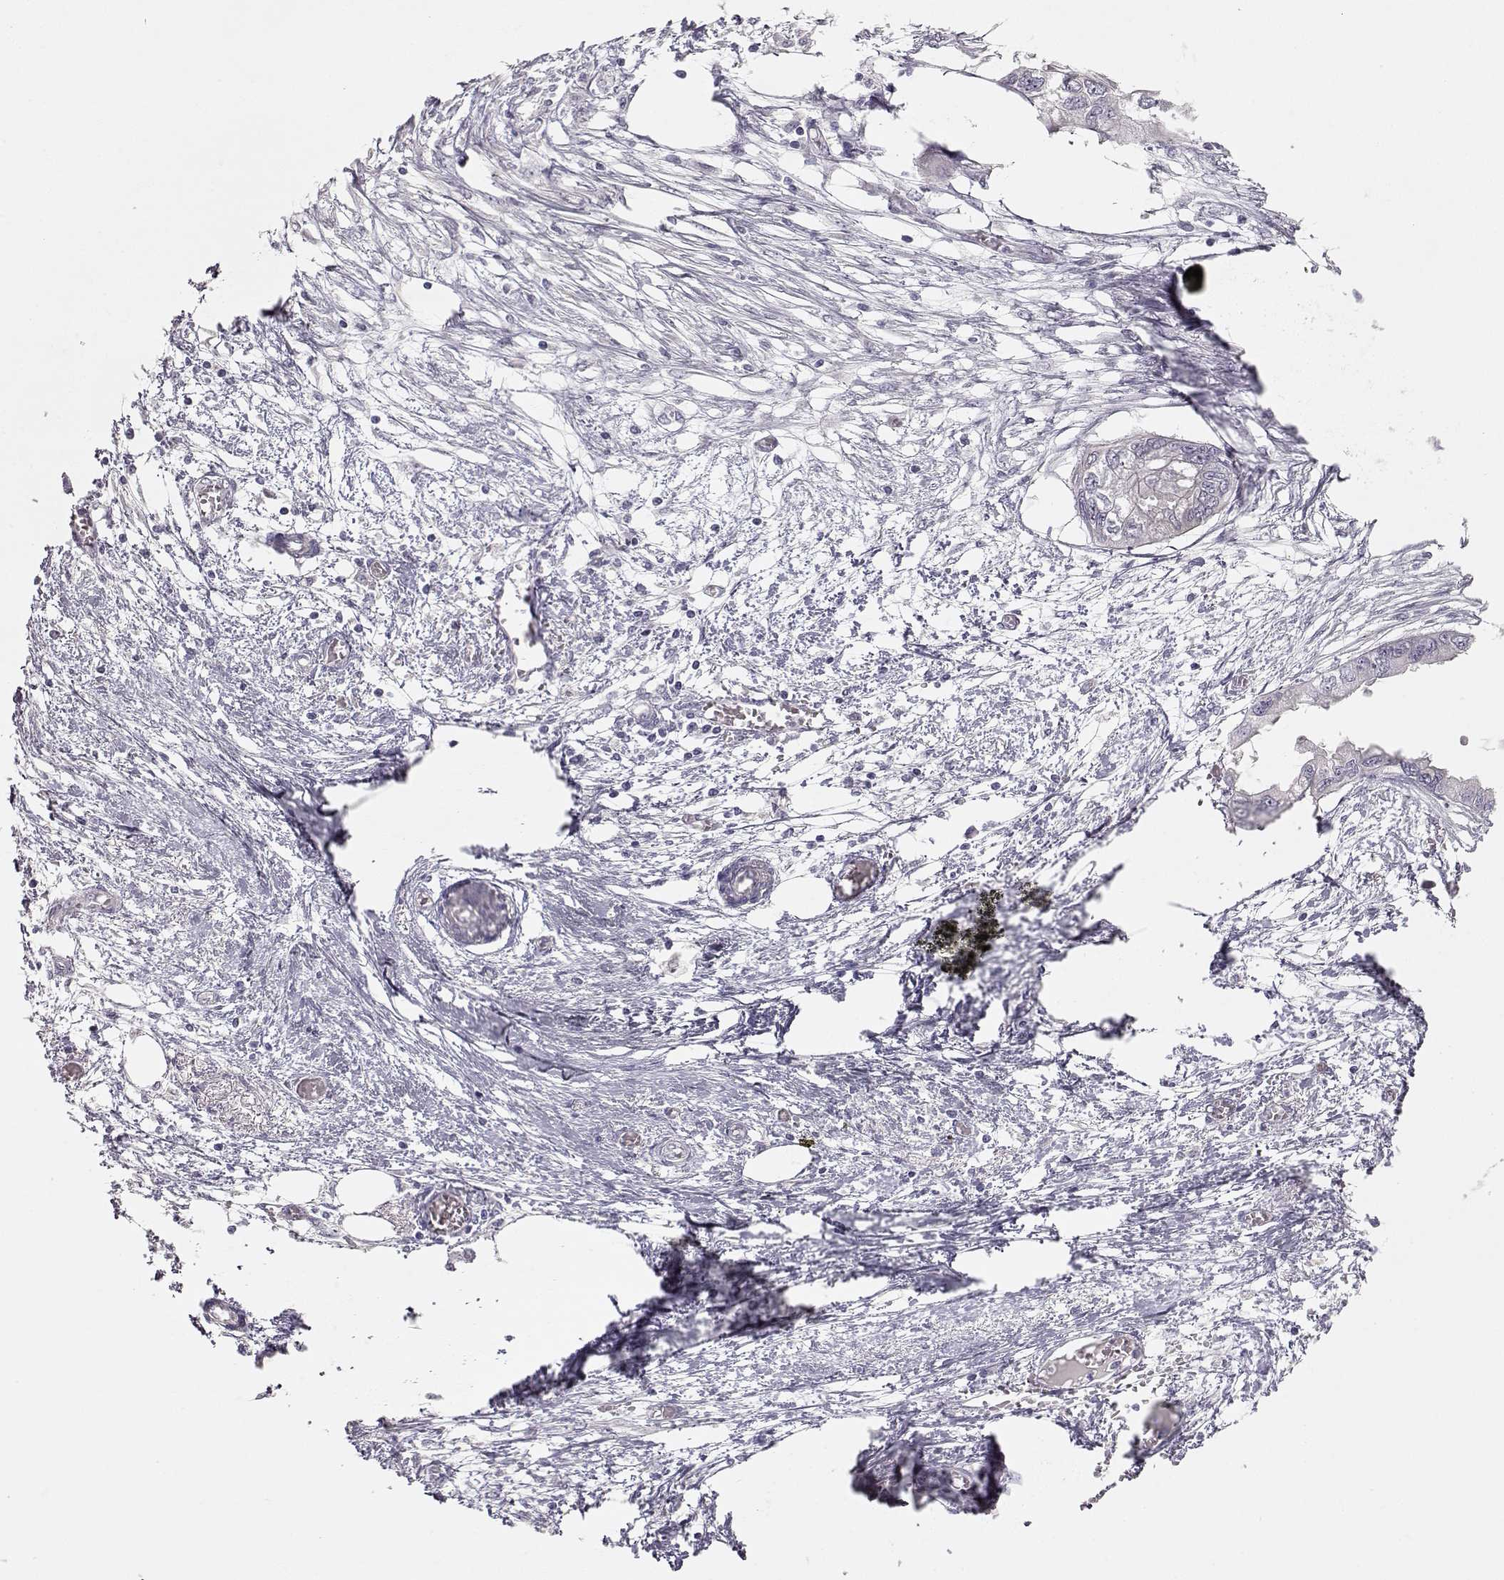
{"staining": {"intensity": "negative", "quantity": "none", "location": "none"}, "tissue": "endometrial cancer", "cell_type": "Tumor cells", "image_type": "cancer", "snomed": [{"axis": "morphology", "description": "Adenocarcinoma, NOS"}, {"axis": "morphology", "description": "Adenocarcinoma, metastatic, NOS"}, {"axis": "topography", "description": "Adipose tissue"}, {"axis": "topography", "description": "Endometrium"}], "caption": "Immunohistochemistry (IHC) image of neoplastic tissue: human endometrial cancer stained with DAB displays no significant protein positivity in tumor cells.", "gene": "GLIPR1L2", "patient": {"sex": "female", "age": 67}}